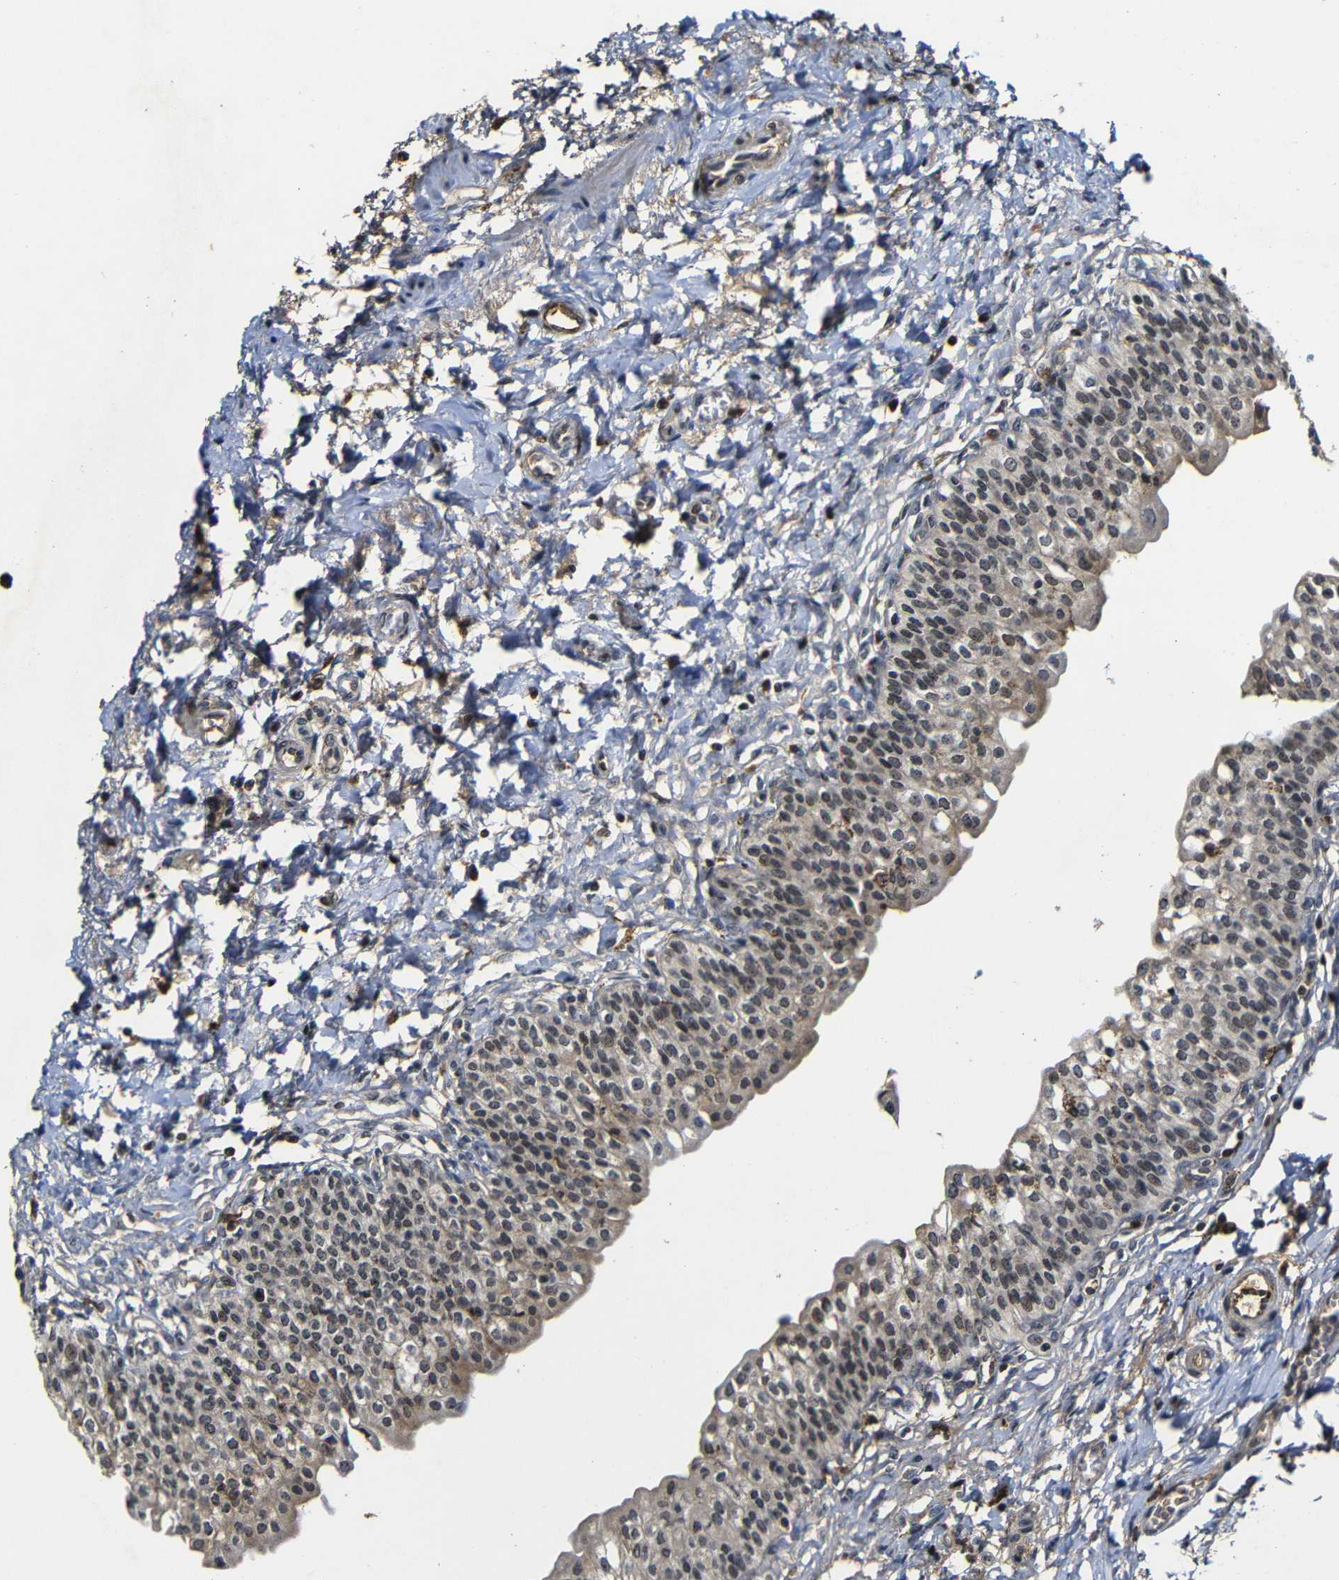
{"staining": {"intensity": "moderate", "quantity": ">75%", "location": "cytoplasmic/membranous,nuclear"}, "tissue": "urinary bladder", "cell_type": "Urothelial cells", "image_type": "normal", "snomed": [{"axis": "morphology", "description": "Normal tissue, NOS"}, {"axis": "topography", "description": "Urinary bladder"}], "caption": "An image of urinary bladder stained for a protein reveals moderate cytoplasmic/membranous,nuclear brown staining in urothelial cells. The staining was performed using DAB, with brown indicating positive protein expression. Nuclei are stained blue with hematoxylin.", "gene": "MYC", "patient": {"sex": "male", "age": 55}}